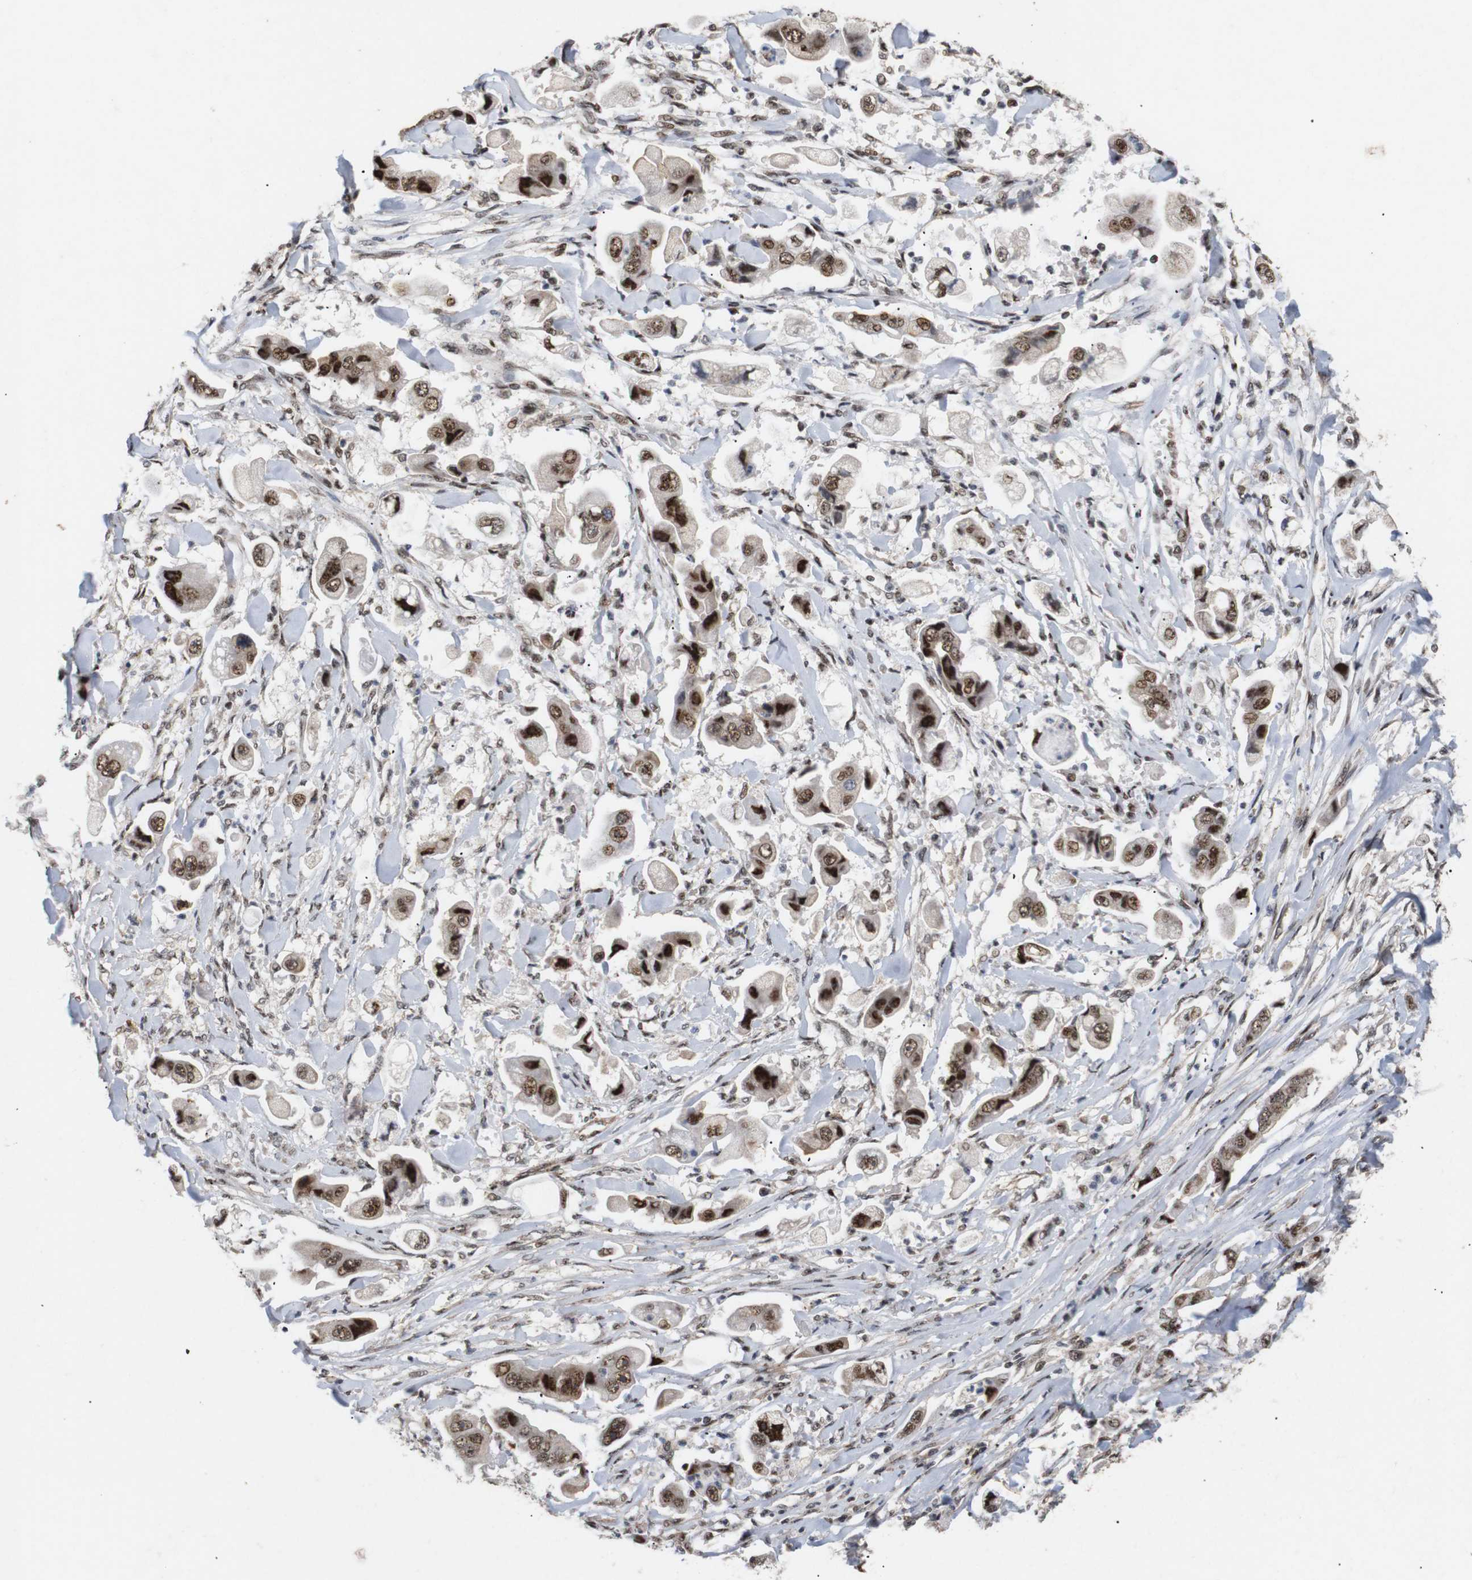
{"staining": {"intensity": "moderate", "quantity": ">75%", "location": "cytoplasmic/membranous,nuclear"}, "tissue": "stomach cancer", "cell_type": "Tumor cells", "image_type": "cancer", "snomed": [{"axis": "morphology", "description": "Adenocarcinoma, NOS"}, {"axis": "topography", "description": "Stomach"}], "caption": "Tumor cells display medium levels of moderate cytoplasmic/membranous and nuclear staining in about >75% of cells in human stomach adenocarcinoma. The protein is stained brown, and the nuclei are stained in blue (DAB (3,3'-diaminobenzidine) IHC with brightfield microscopy, high magnification).", "gene": "PYM1", "patient": {"sex": "male", "age": 62}}